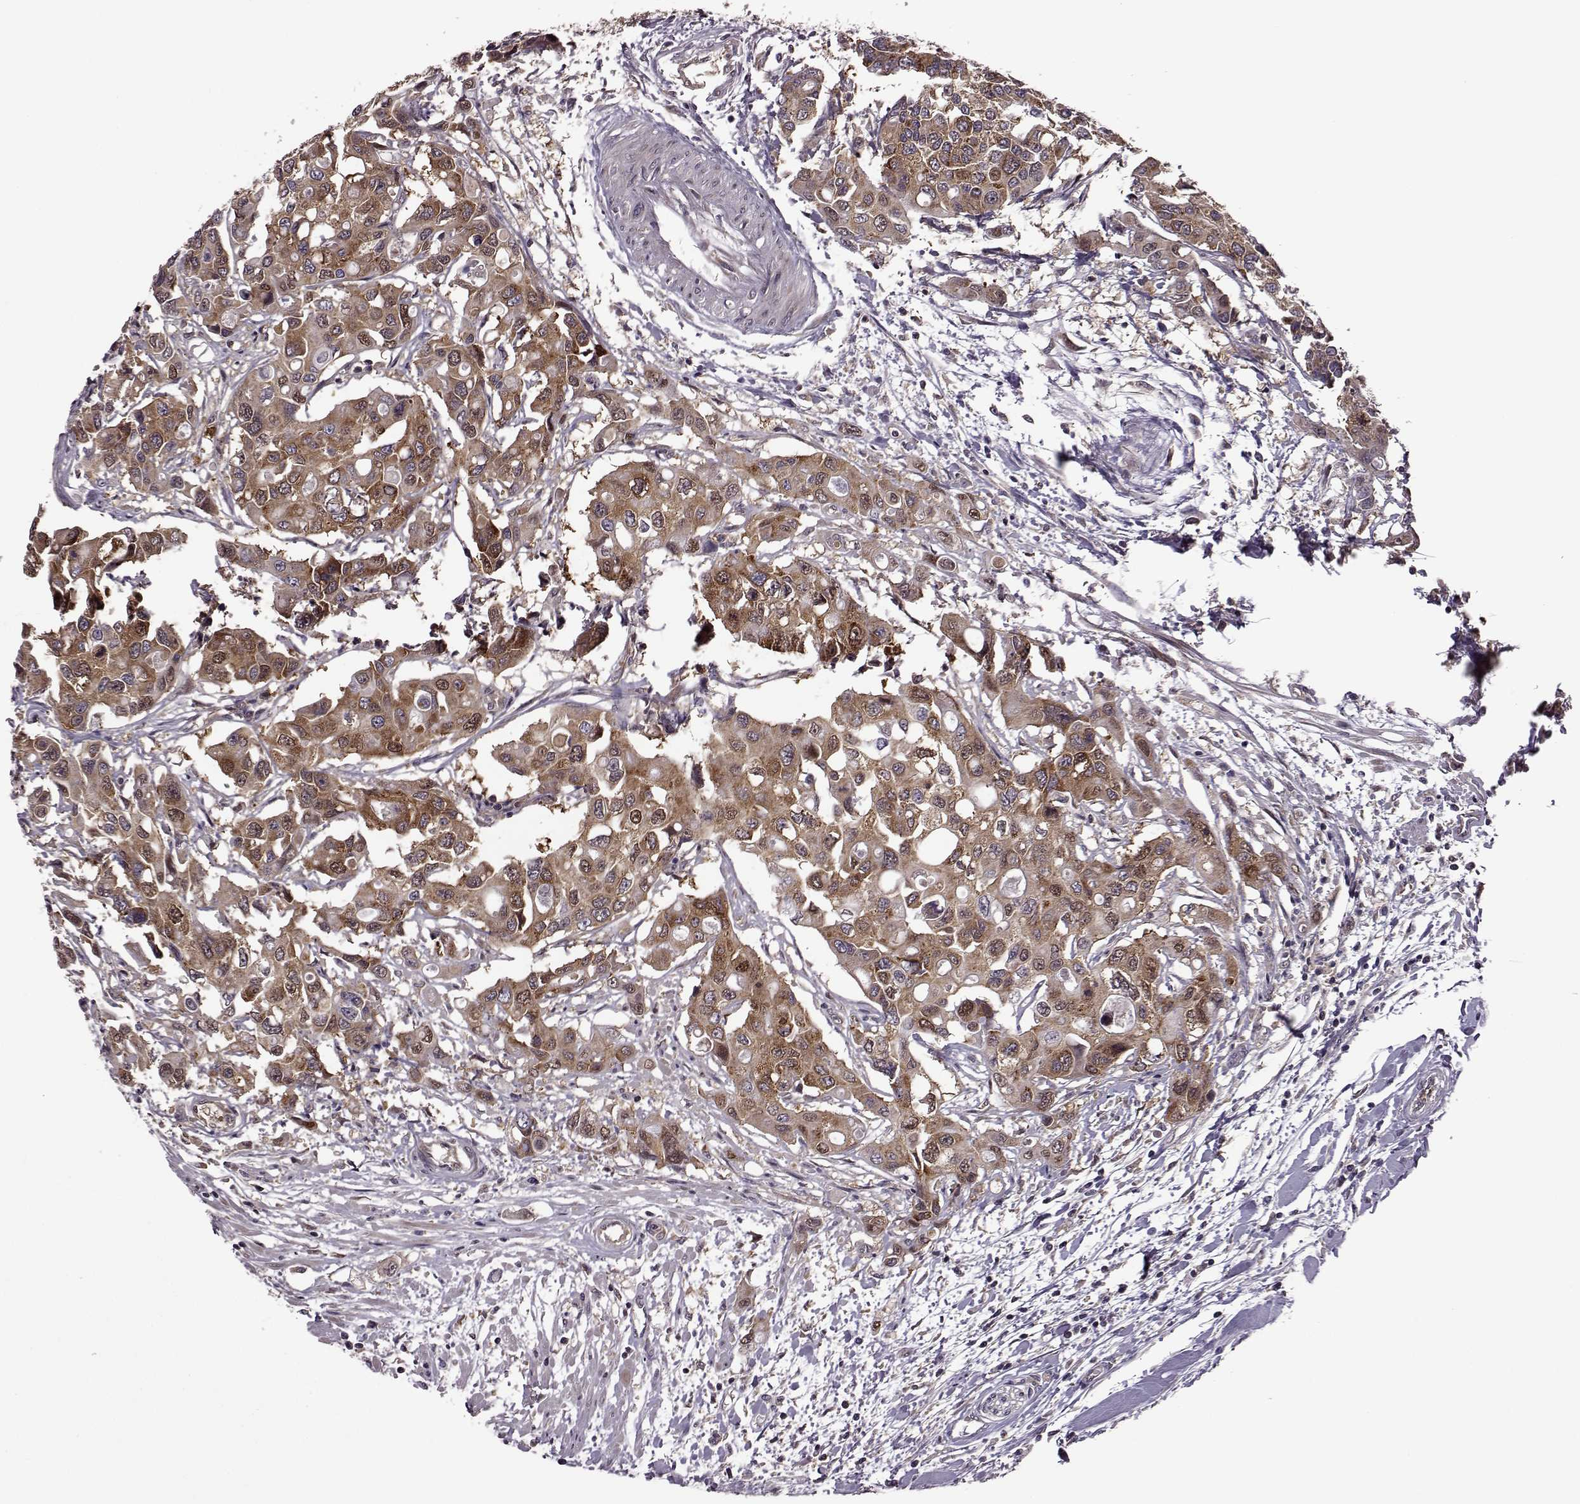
{"staining": {"intensity": "moderate", "quantity": ">75%", "location": "cytoplasmic/membranous"}, "tissue": "colorectal cancer", "cell_type": "Tumor cells", "image_type": "cancer", "snomed": [{"axis": "morphology", "description": "Adenocarcinoma, NOS"}, {"axis": "topography", "description": "Colon"}], "caption": "Colorectal cancer stained with immunohistochemistry (IHC) displays moderate cytoplasmic/membranous positivity in approximately >75% of tumor cells.", "gene": "URI1", "patient": {"sex": "male", "age": 77}}